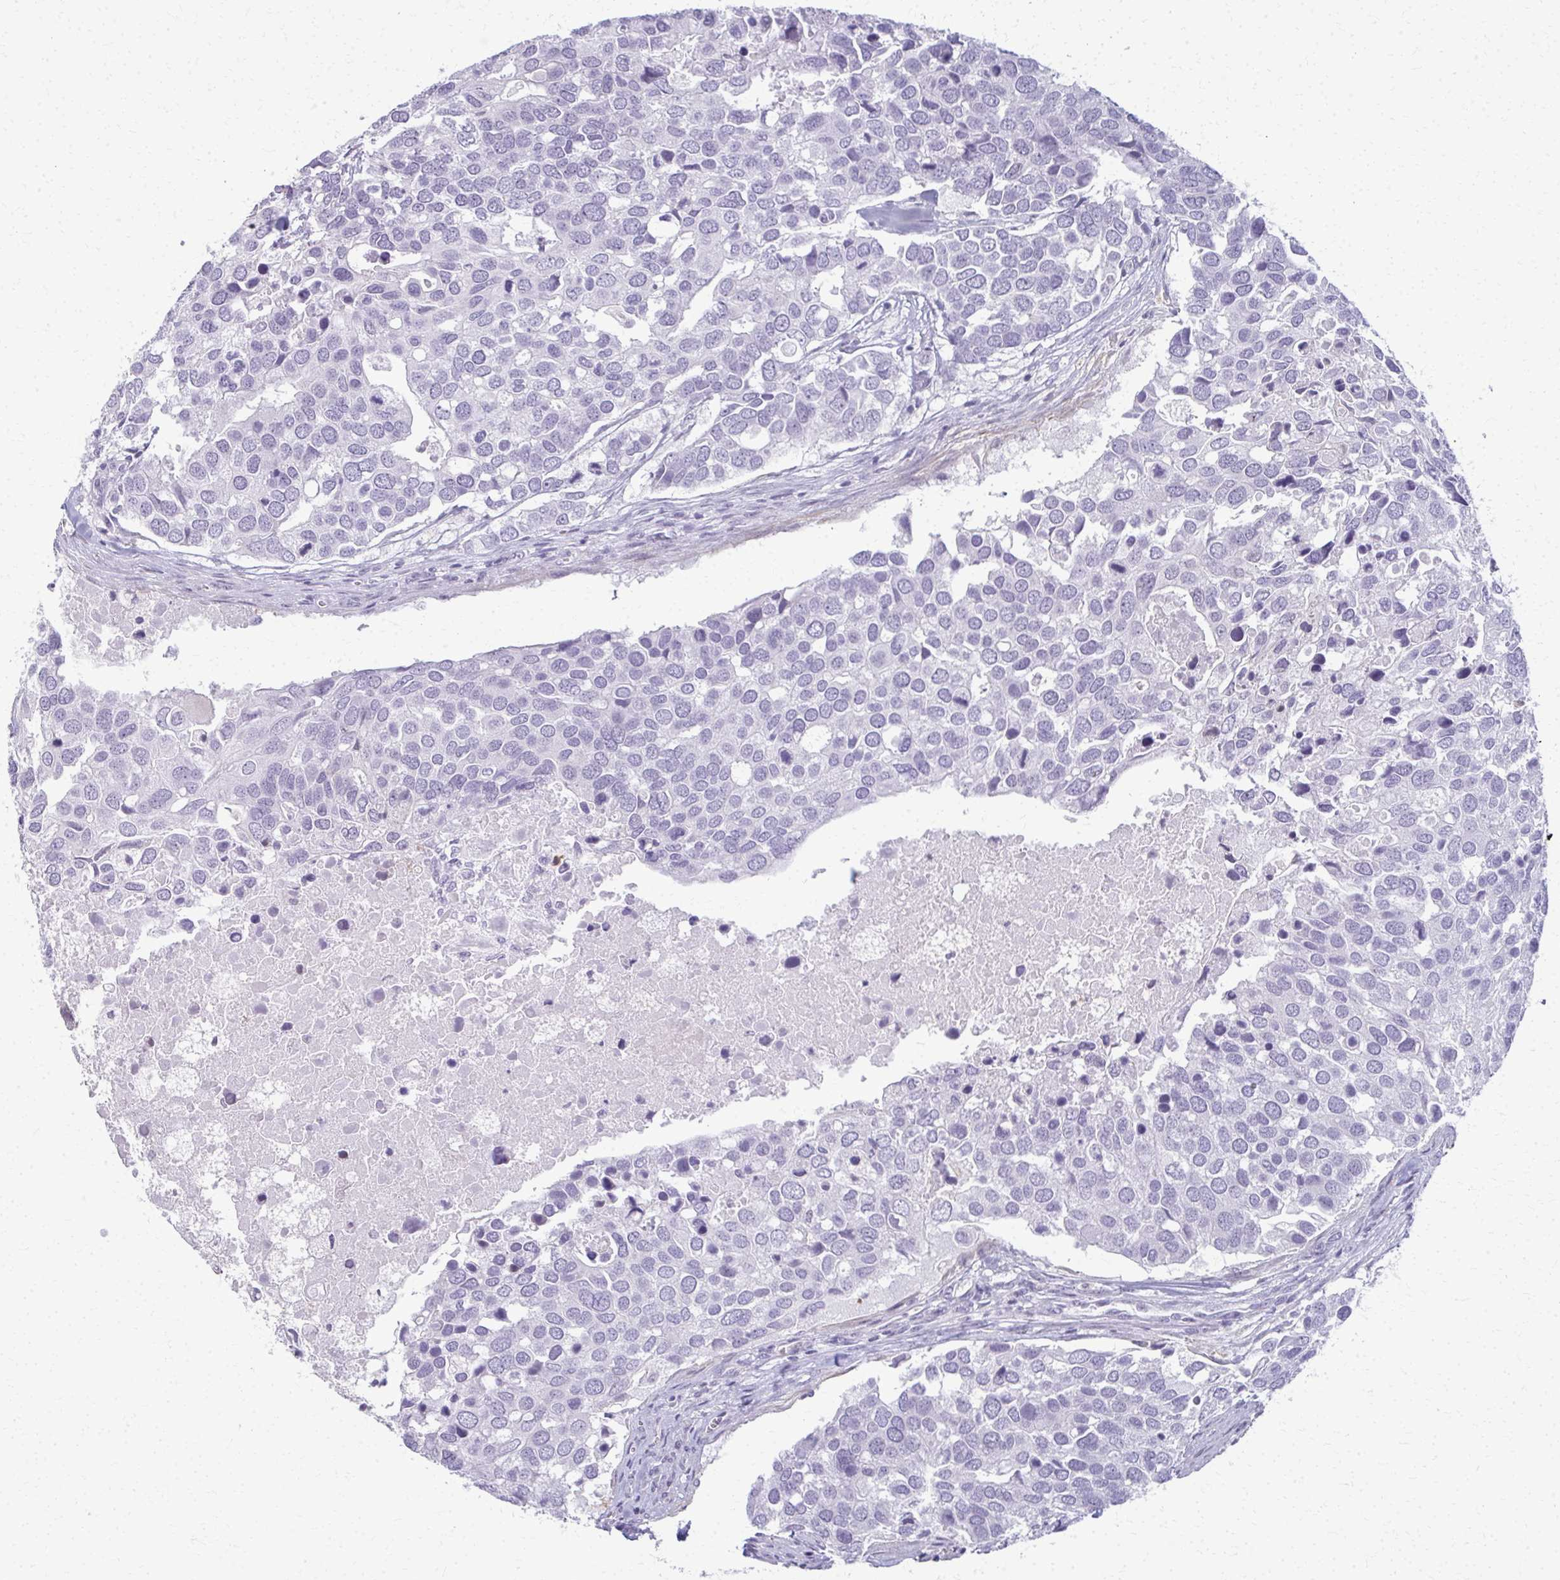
{"staining": {"intensity": "negative", "quantity": "none", "location": "none"}, "tissue": "breast cancer", "cell_type": "Tumor cells", "image_type": "cancer", "snomed": [{"axis": "morphology", "description": "Duct carcinoma"}, {"axis": "topography", "description": "Breast"}], "caption": "High magnification brightfield microscopy of breast cancer (infiltrating ductal carcinoma) stained with DAB (3,3'-diaminobenzidine) (brown) and counterstained with hematoxylin (blue): tumor cells show no significant expression.", "gene": "CA3", "patient": {"sex": "female", "age": 83}}